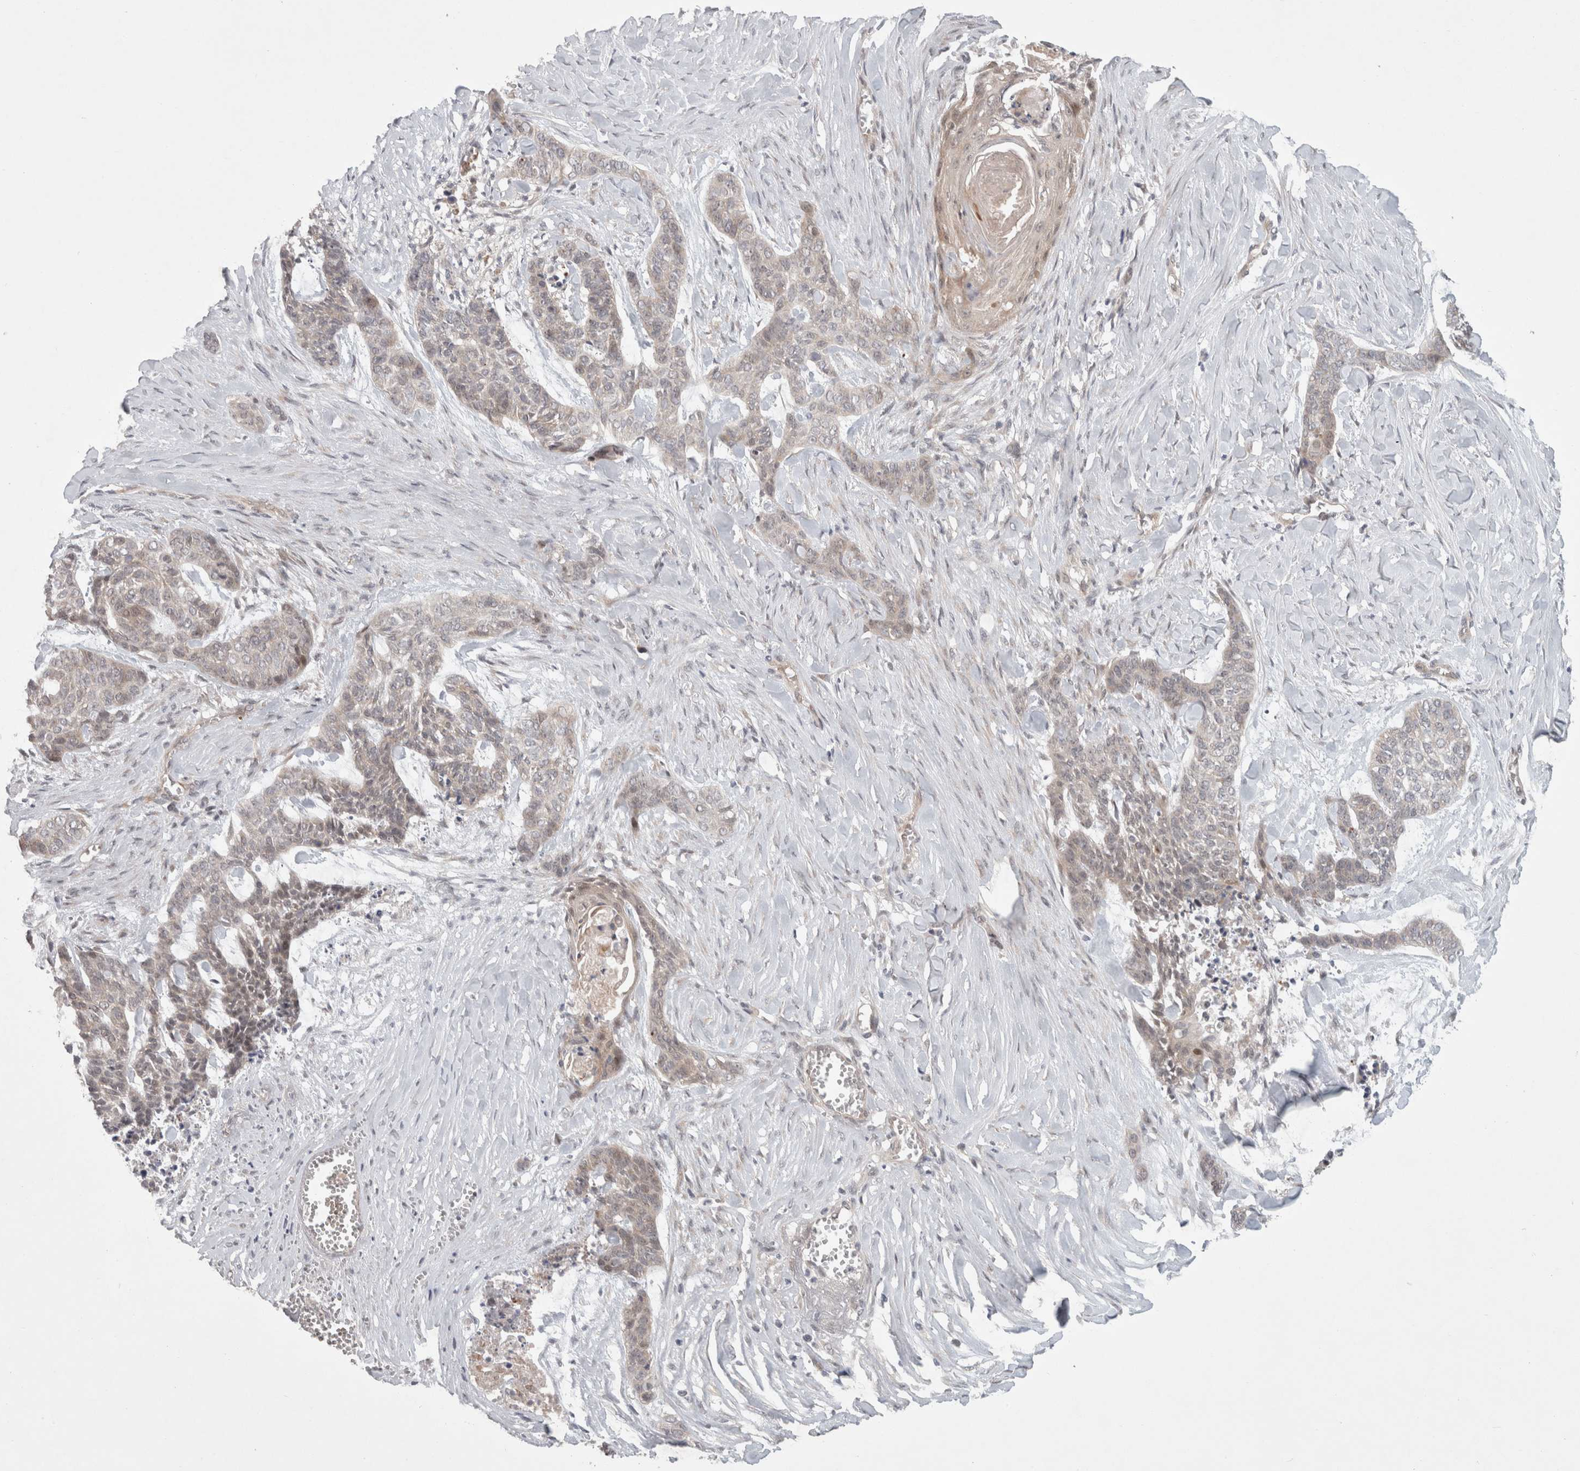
{"staining": {"intensity": "weak", "quantity": "<25%", "location": "cytoplasmic/membranous"}, "tissue": "skin cancer", "cell_type": "Tumor cells", "image_type": "cancer", "snomed": [{"axis": "morphology", "description": "Basal cell carcinoma"}, {"axis": "topography", "description": "Skin"}], "caption": "Skin basal cell carcinoma was stained to show a protein in brown. There is no significant positivity in tumor cells.", "gene": "RASAL2", "patient": {"sex": "female", "age": 64}}